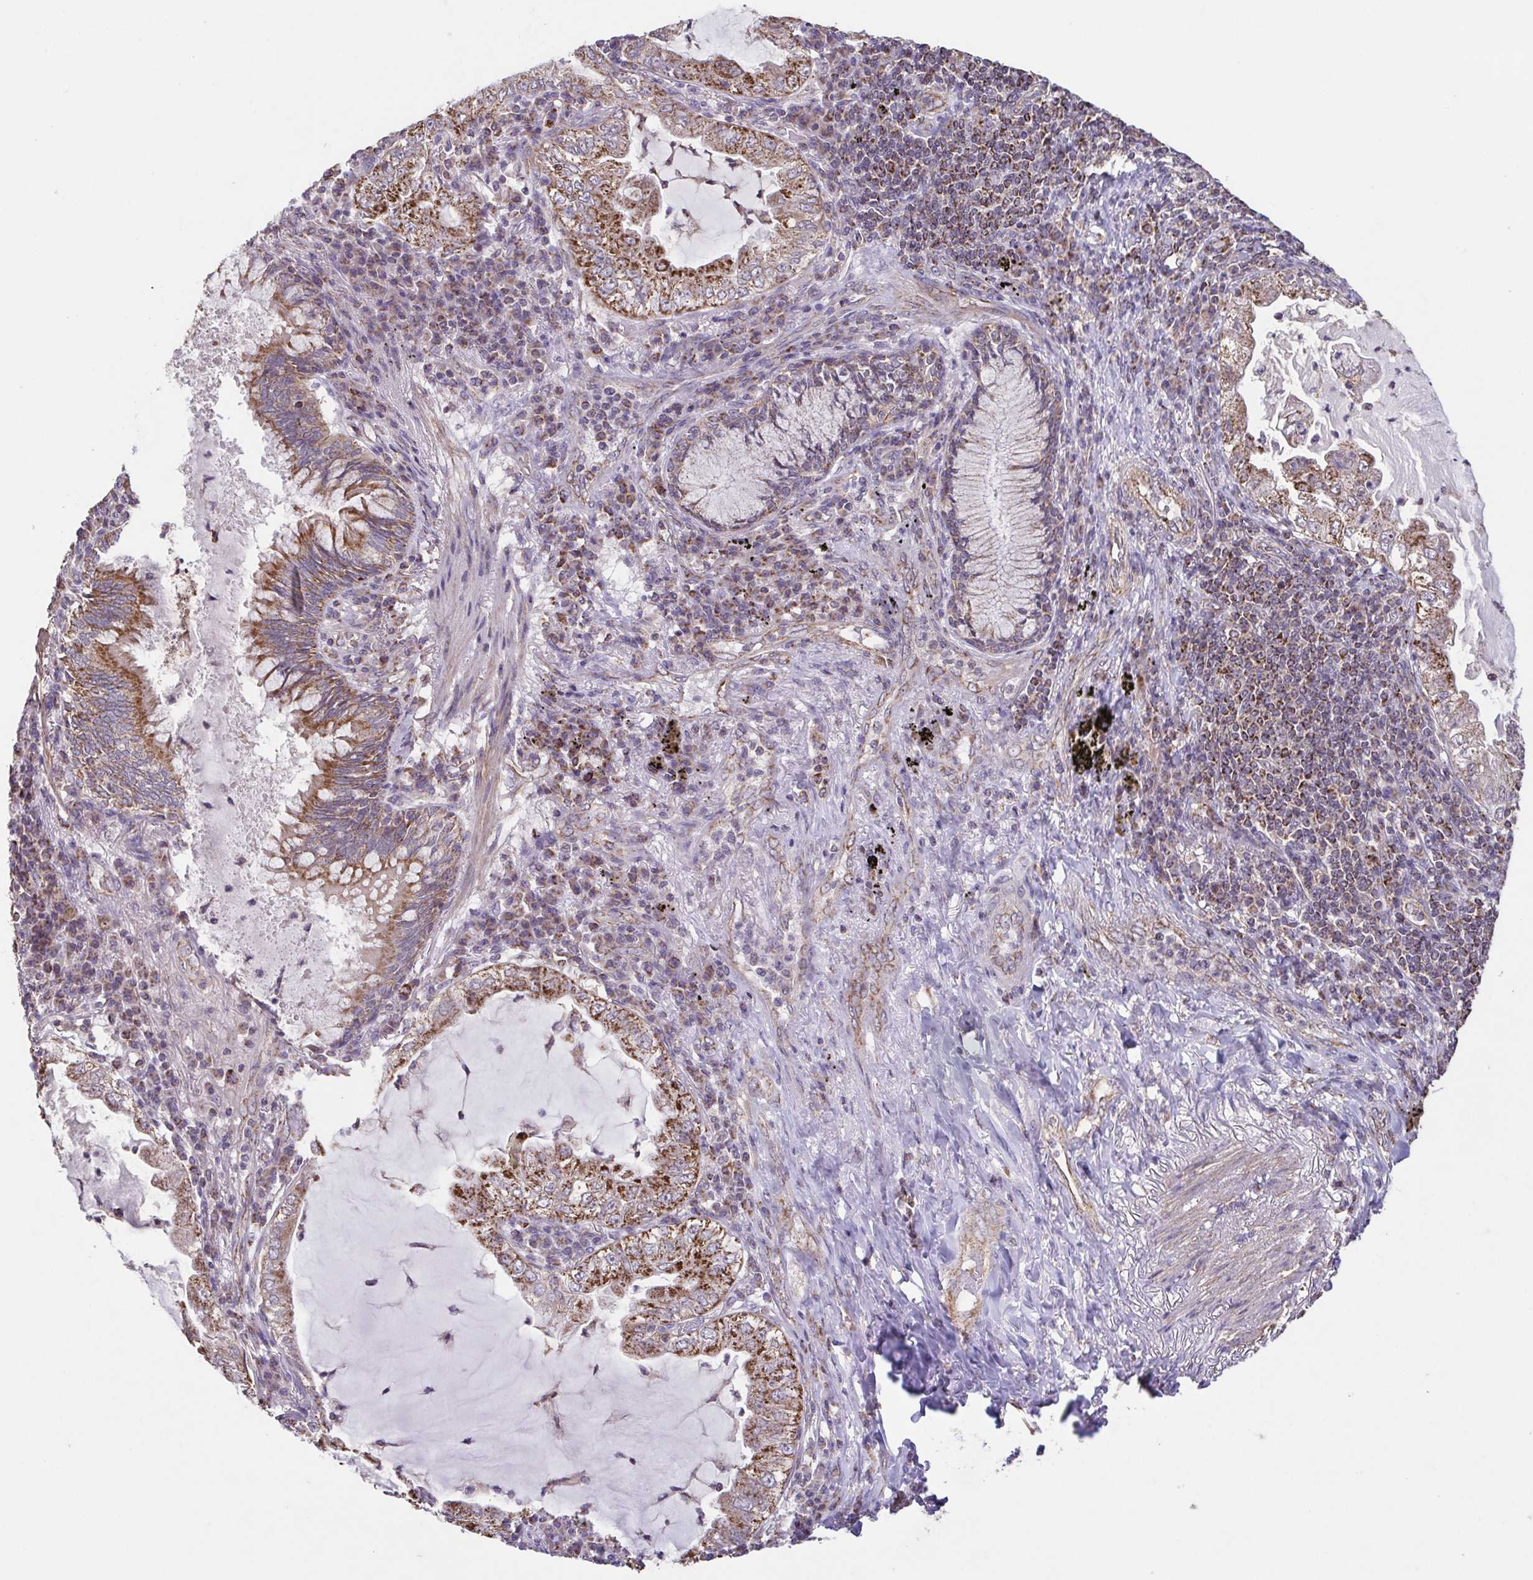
{"staining": {"intensity": "moderate", "quantity": ">75%", "location": "cytoplasmic/membranous"}, "tissue": "lung cancer", "cell_type": "Tumor cells", "image_type": "cancer", "snomed": [{"axis": "morphology", "description": "Adenocarcinoma, NOS"}, {"axis": "topography", "description": "Lung"}], "caption": "Lung cancer (adenocarcinoma) tissue exhibits moderate cytoplasmic/membranous expression in about >75% of tumor cells The protein is stained brown, and the nuclei are stained in blue (DAB IHC with brightfield microscopy, high magnification).", "gene": "DIP2B", "patient": {"sex": "female", "age": 73}}